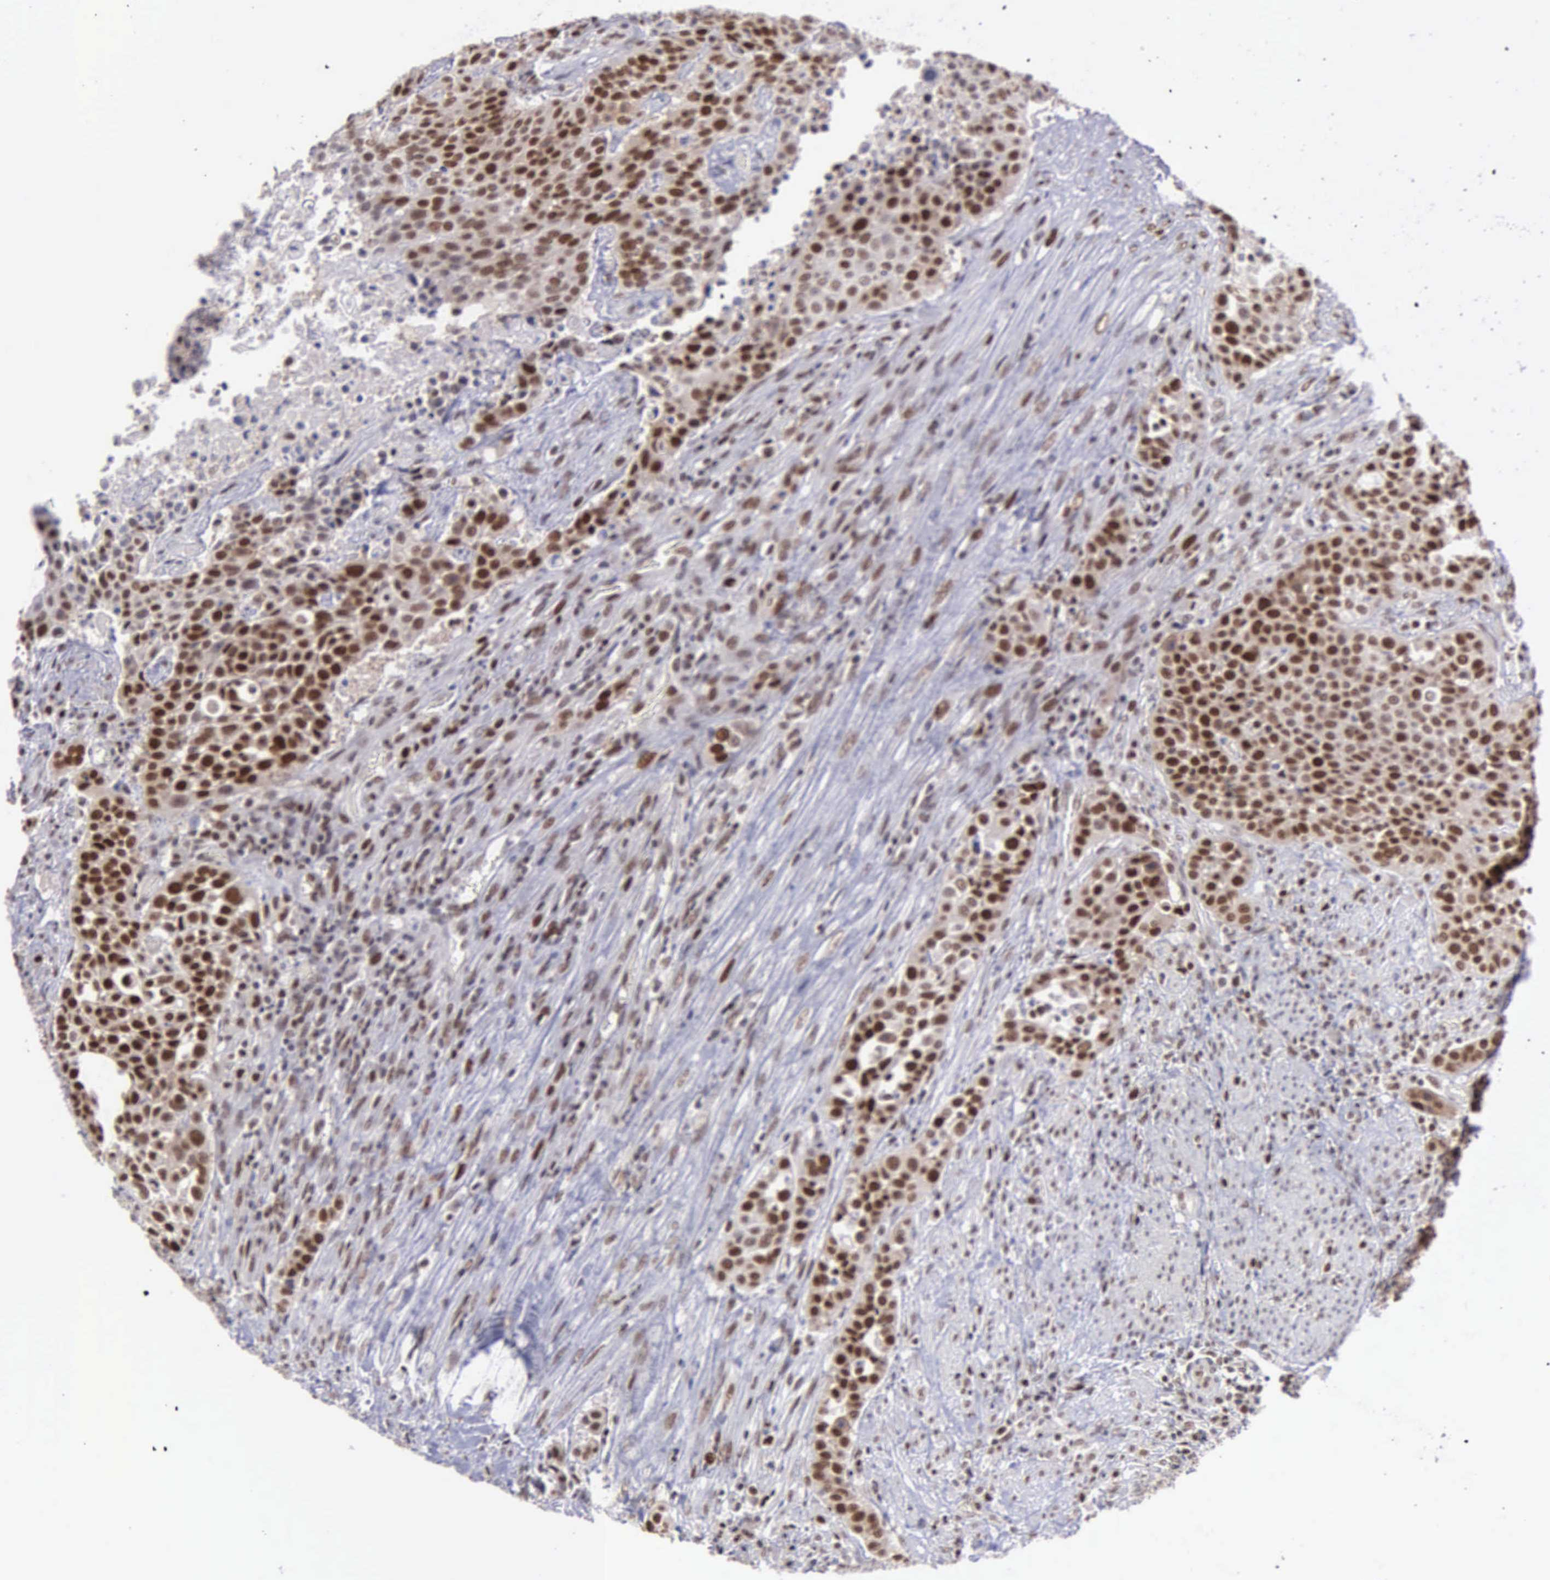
{"staining": {"intensity": "strong", "quantity": ">75%", "location": "cytoplasmic/membranous,nuclear"}, "tissue": "urothelial cancer", "cell_type": "Tumor cells", "image_type": "cancer", "snomed": [{"axis": "morphology", "description": "Urothelial carcinoma, High grade"}, {"axis": "topography", "description": "Urinary bladder"}], "caption": "High-grade urothelial carcinoma was stained to show a protein in brown. There is high levels of strong cytoplasmic/membranous and nuclear expression in approximately >75% of tumor cells.", "gene": "UBR7", "patient": {"sex": "male", "age": 74}}